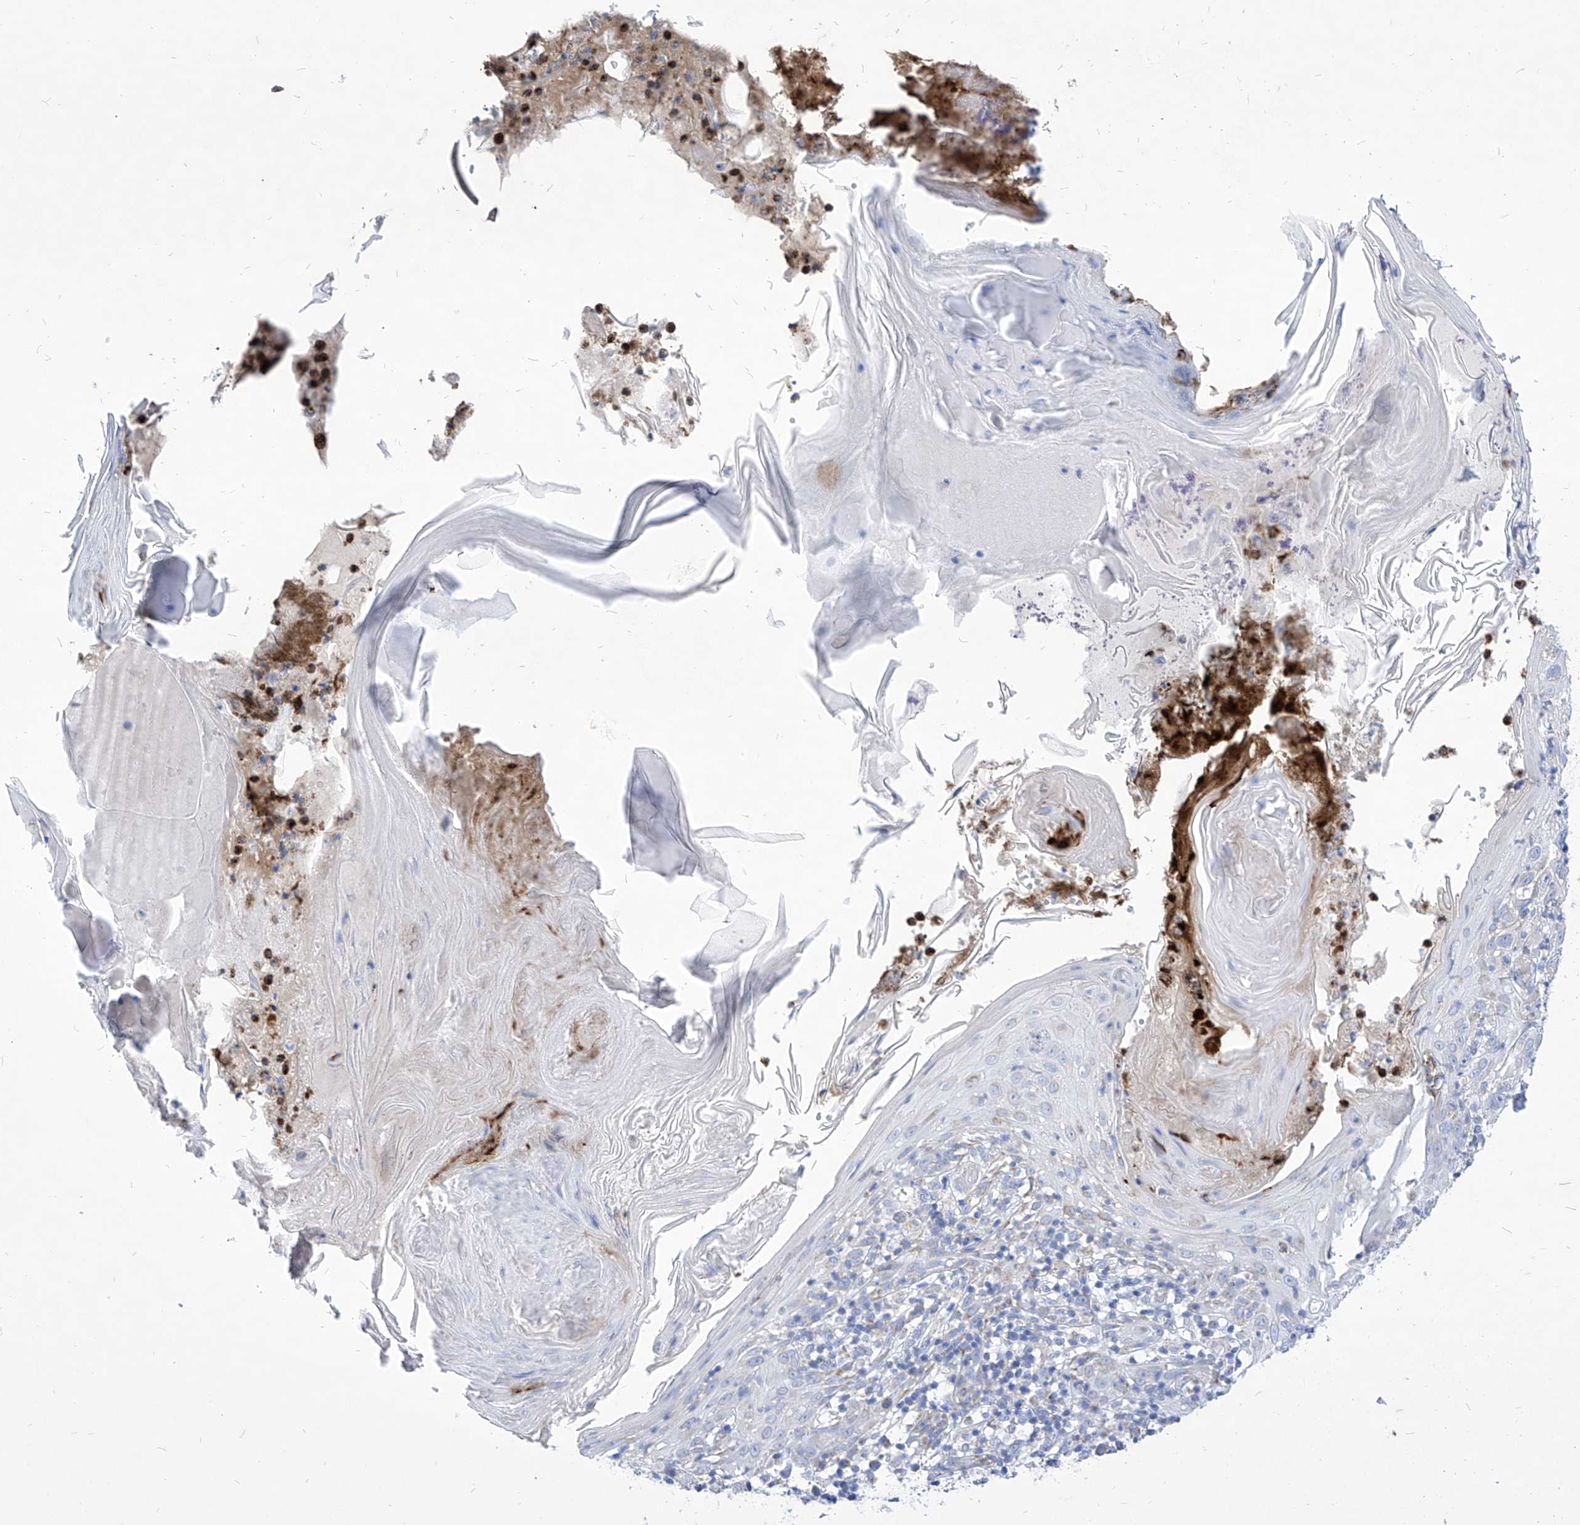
{"staining": {"intensity": "negative", "quantity": "none", "location": "none"}, "tissue": "skin cancer", "cell_type": "Tumor cells", "image_type": "cancer", "snomed": [{"axis": "morphology", "description": "Squamous cell carcinoma, NOS"}, {"axis": "topography", "description": "Skin"}], "caption": "Skin cancer (squamous cell carcinoma) stained for a protein using immunohistochemistry demonstrates no staining tumor cells.", "gene": "COQ3", "patient": {"sex": "female", "age": 88}}